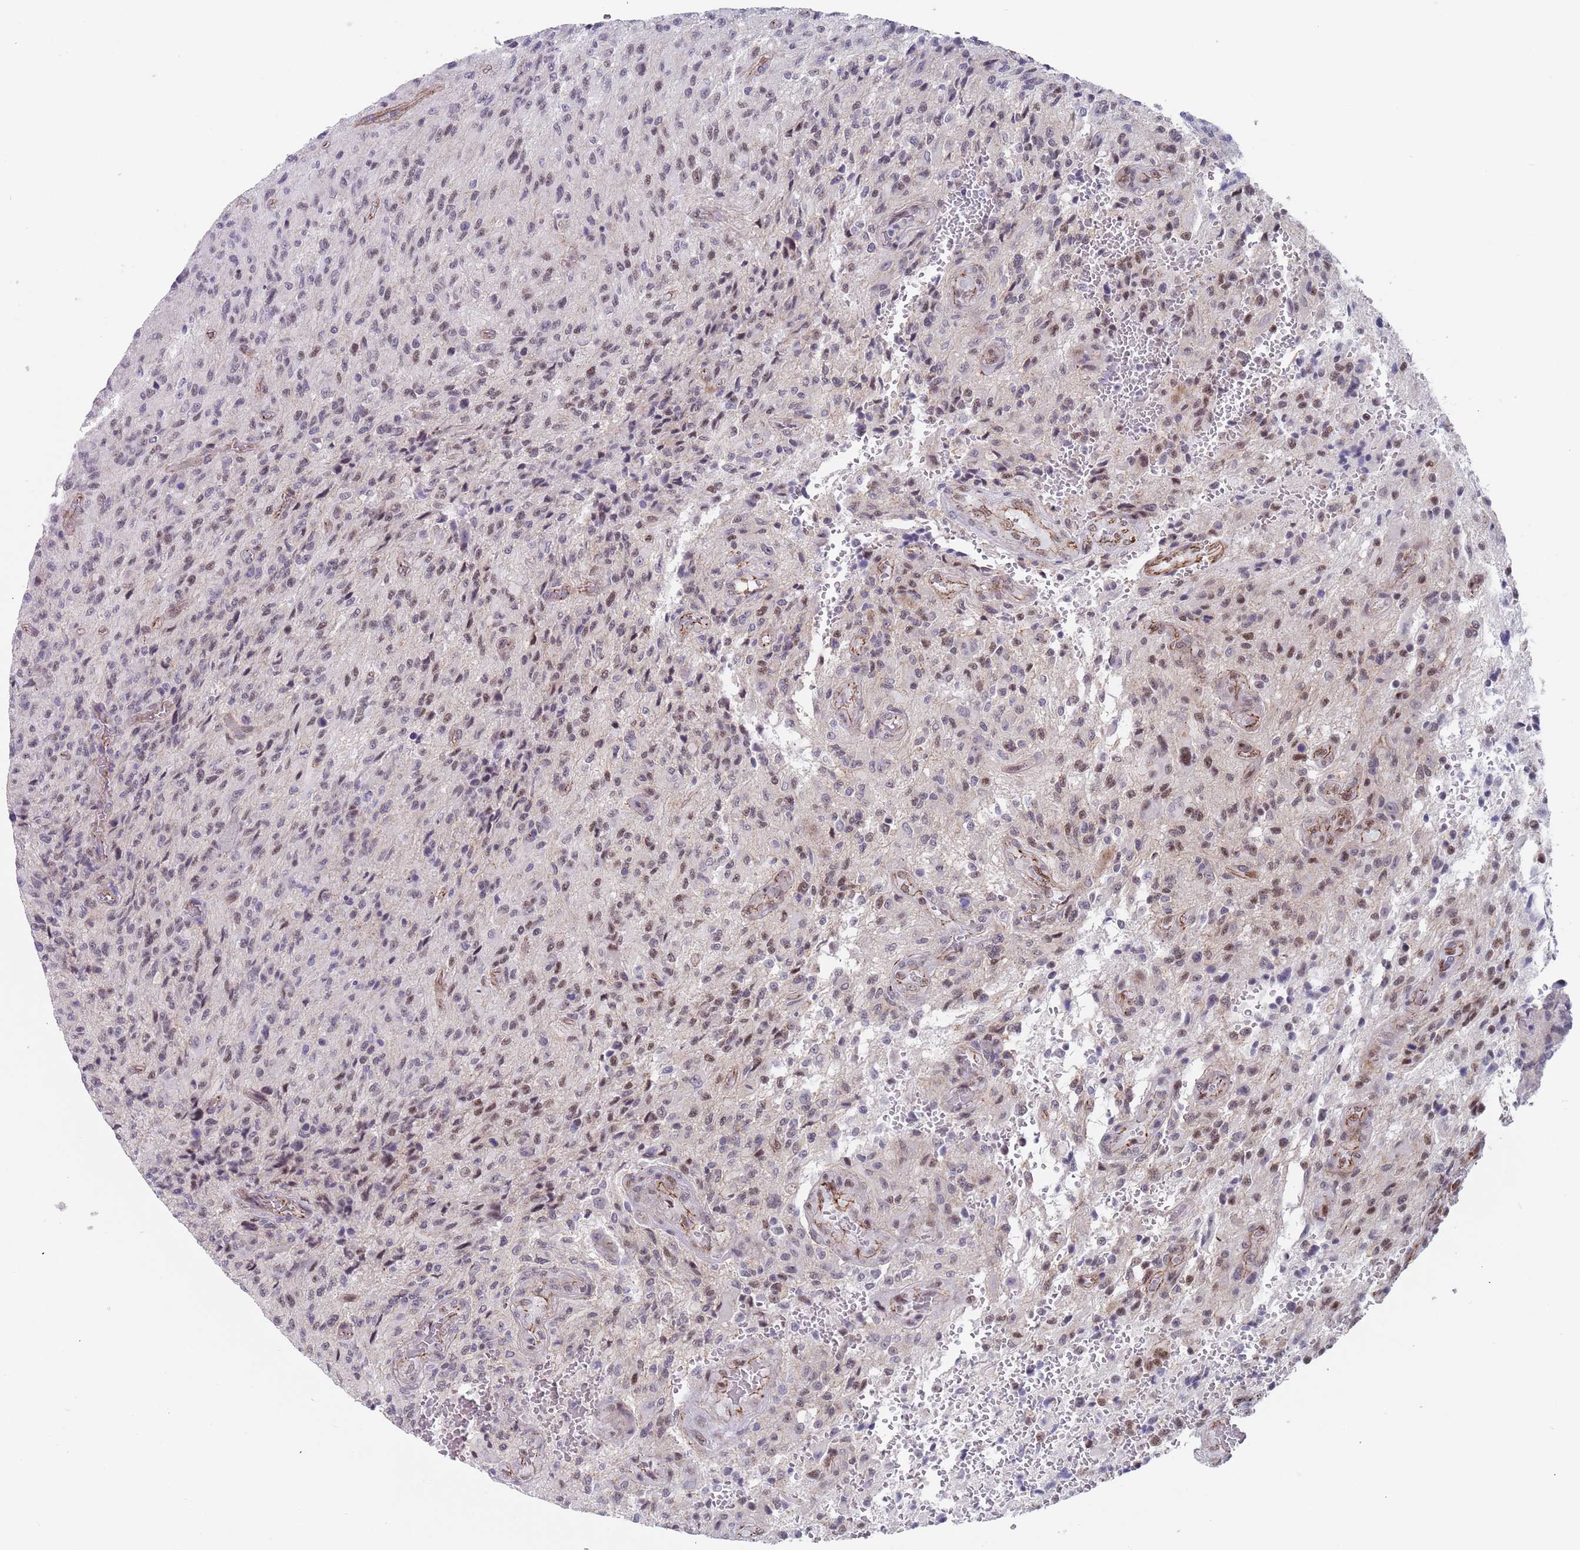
{"staining": {"intensity": "moderate", "quantity": "25%-75%", "location": "nuclear"}, "tissue": "glioma", "cell_type": "Tumor cells", "image_type": "cancer", "snomed": [{"axis": "morphology", "description": "Normal tissue, NOS"}, {"axis": "morphology", "description": "Glioma, malignant, High grade"}, {"axis": "topography", "description": "Cerebral cortex"}], "caption": "Glioma stained with DAB (3,3'-diaminobenzidine) immunohistochemistry (IHC) demonstrates medium levels of moderate nuclear staining in approximately 25%-75% of tumor cells.", "gene": "OR5A2", "patient": {"sex": "male", "age": 56}}